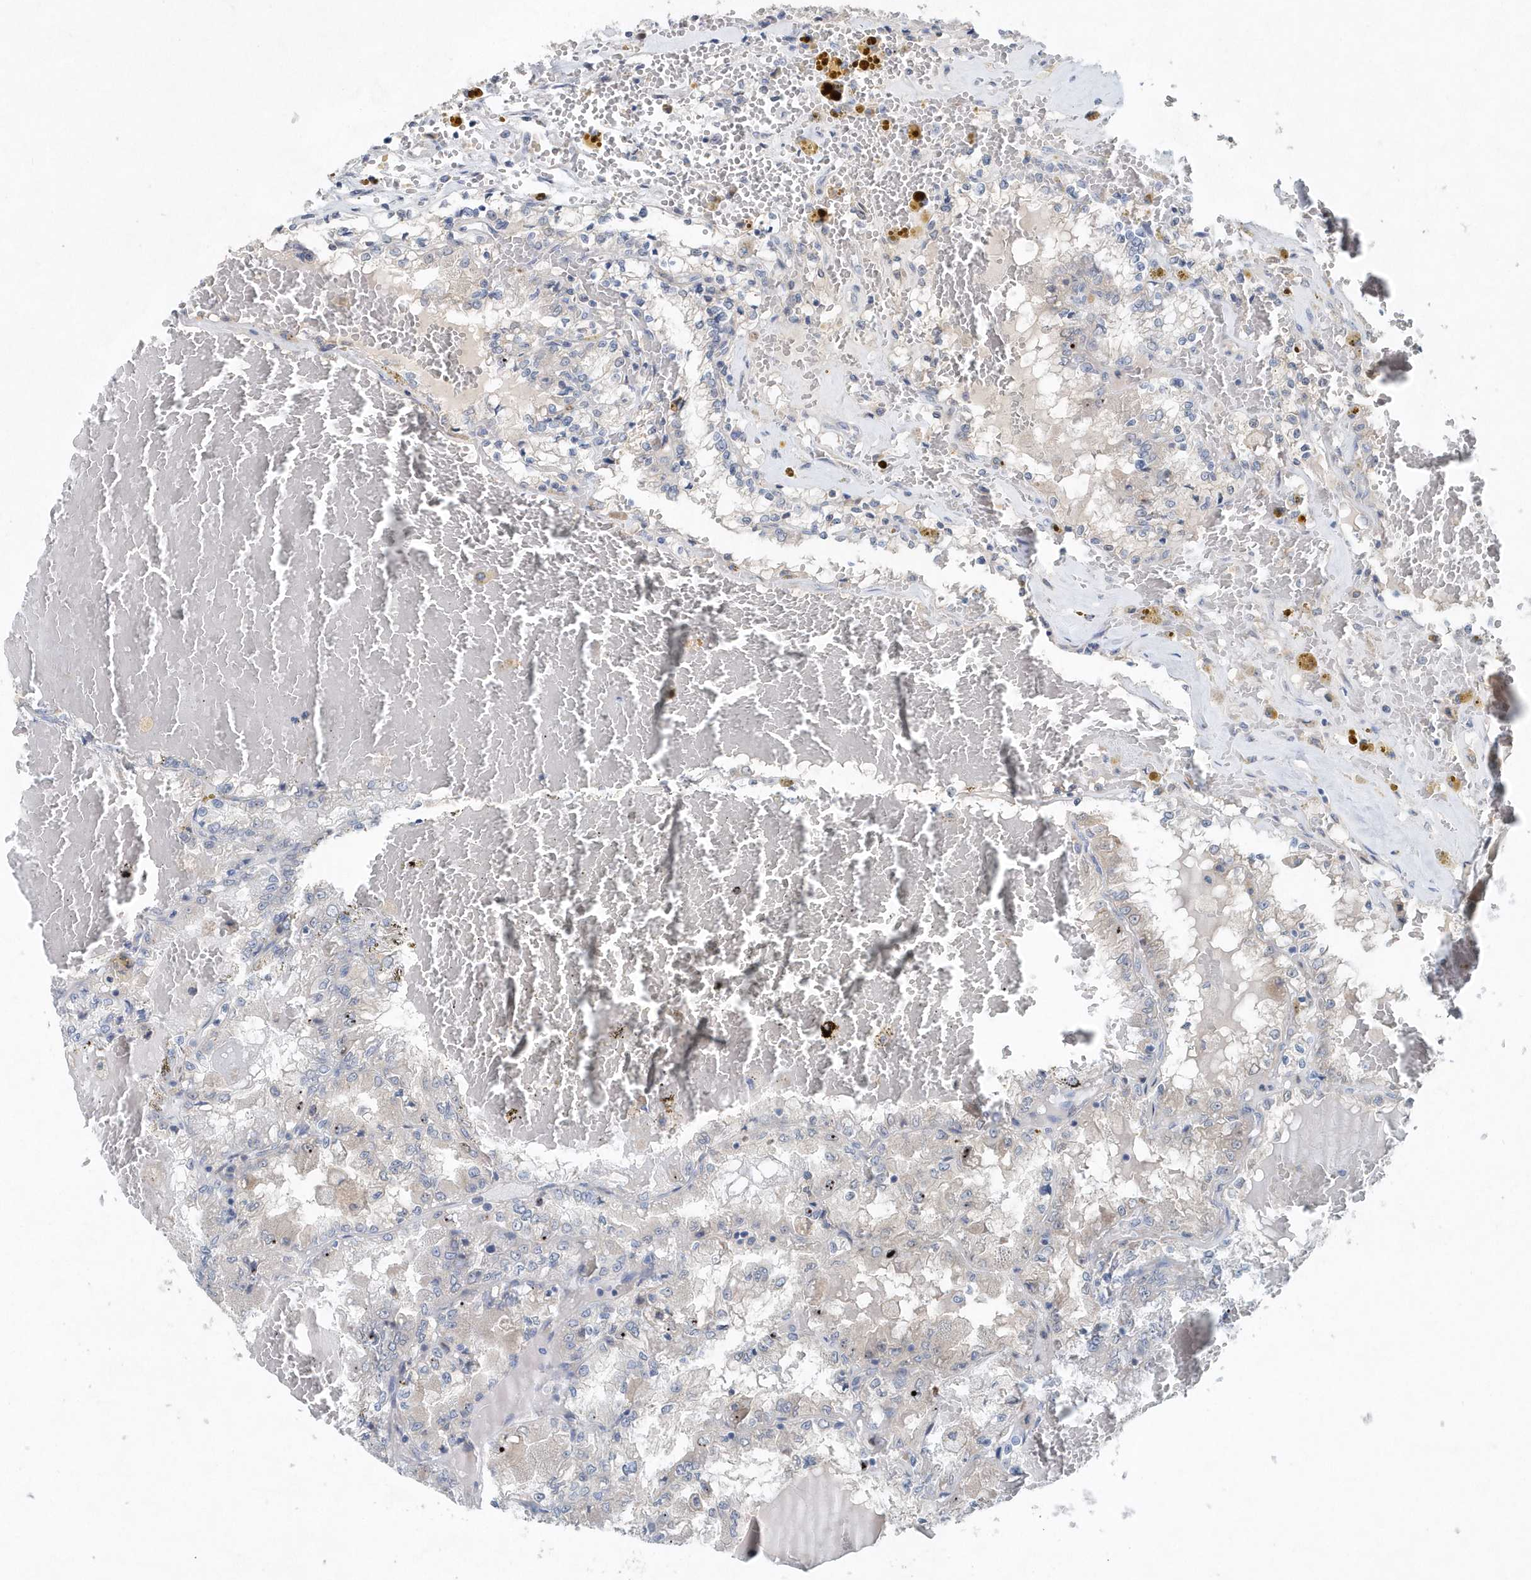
{"staining": {"intensity": "negative", "quantity": "none", "location": "none"}, "tissue": "renal cancer", "cell_type": "Tumor cells", "image_type": "cancer", "snomed": [{"axis": "morphology", "description": "Adenocarcinoma, NOS"}, {"axis": "topography", "description": "Kidney"}], "caption": "Immunohistochemical staining of adenocarcinoma (renal) shows no significant positivity in tumor cells.", "gene": "PFN2", "patient": {"sex": "female", "age": 56}}